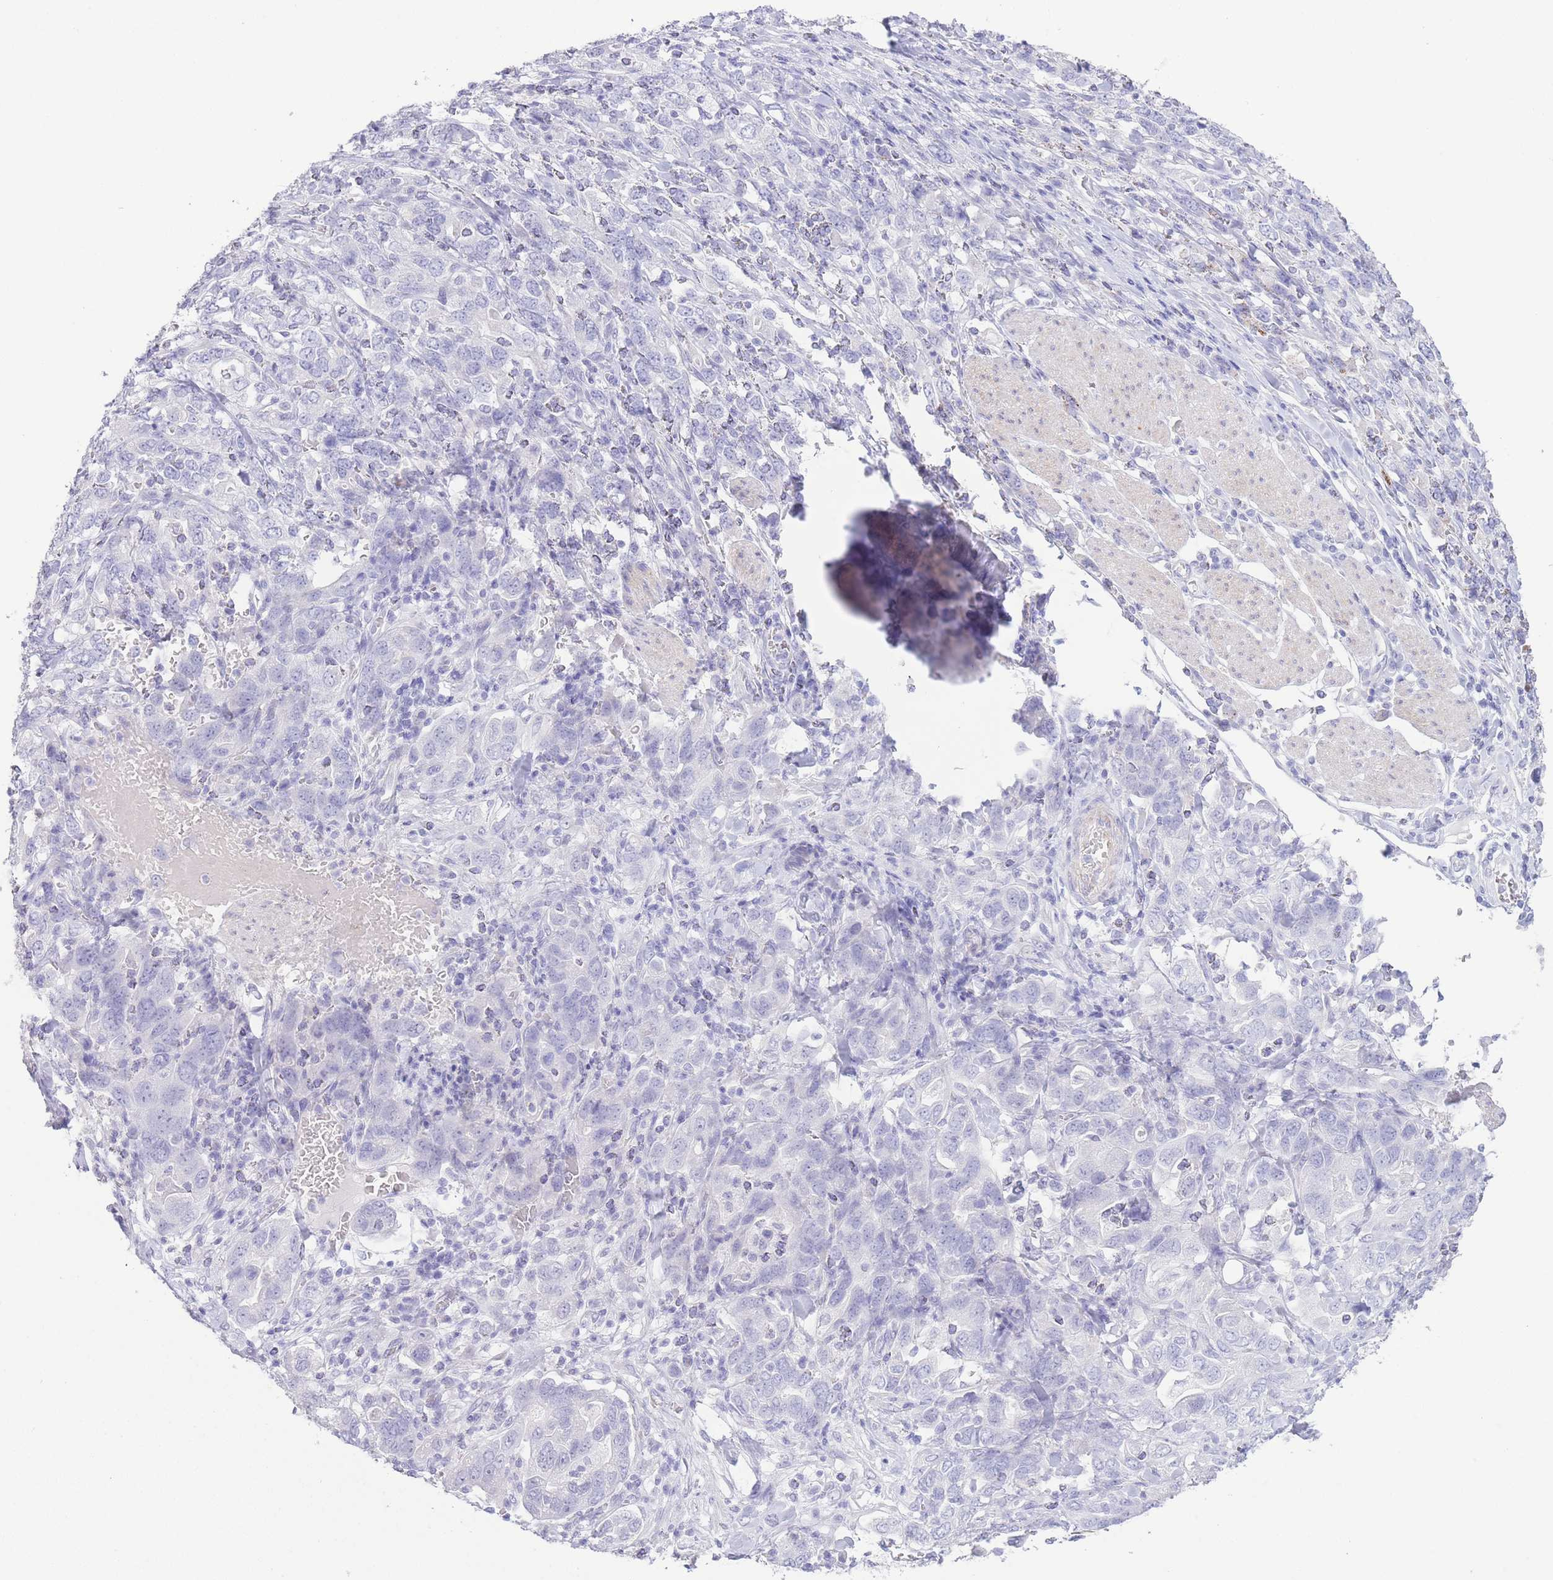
{"staining": {"intensity": "negative", "quantity": "none", "location": "none"}, "tissue": "stomach cancer", "cell_type": "Tumor cells", "image_type": "cancer", "snomed": [{"axis": "morphology", "description": "Adenocarcinoma, NOS"}, {"axis": "topography", "description": "Stomach, upper"}, {"axis": "topography", "description": "Stomach"}], "caption": "Micrograph shows no protein expression in tumor cells of stomach adenocarcinoma tissue.", "gene": "PKLR", "patient": {"sex": "male", "age": 62}}